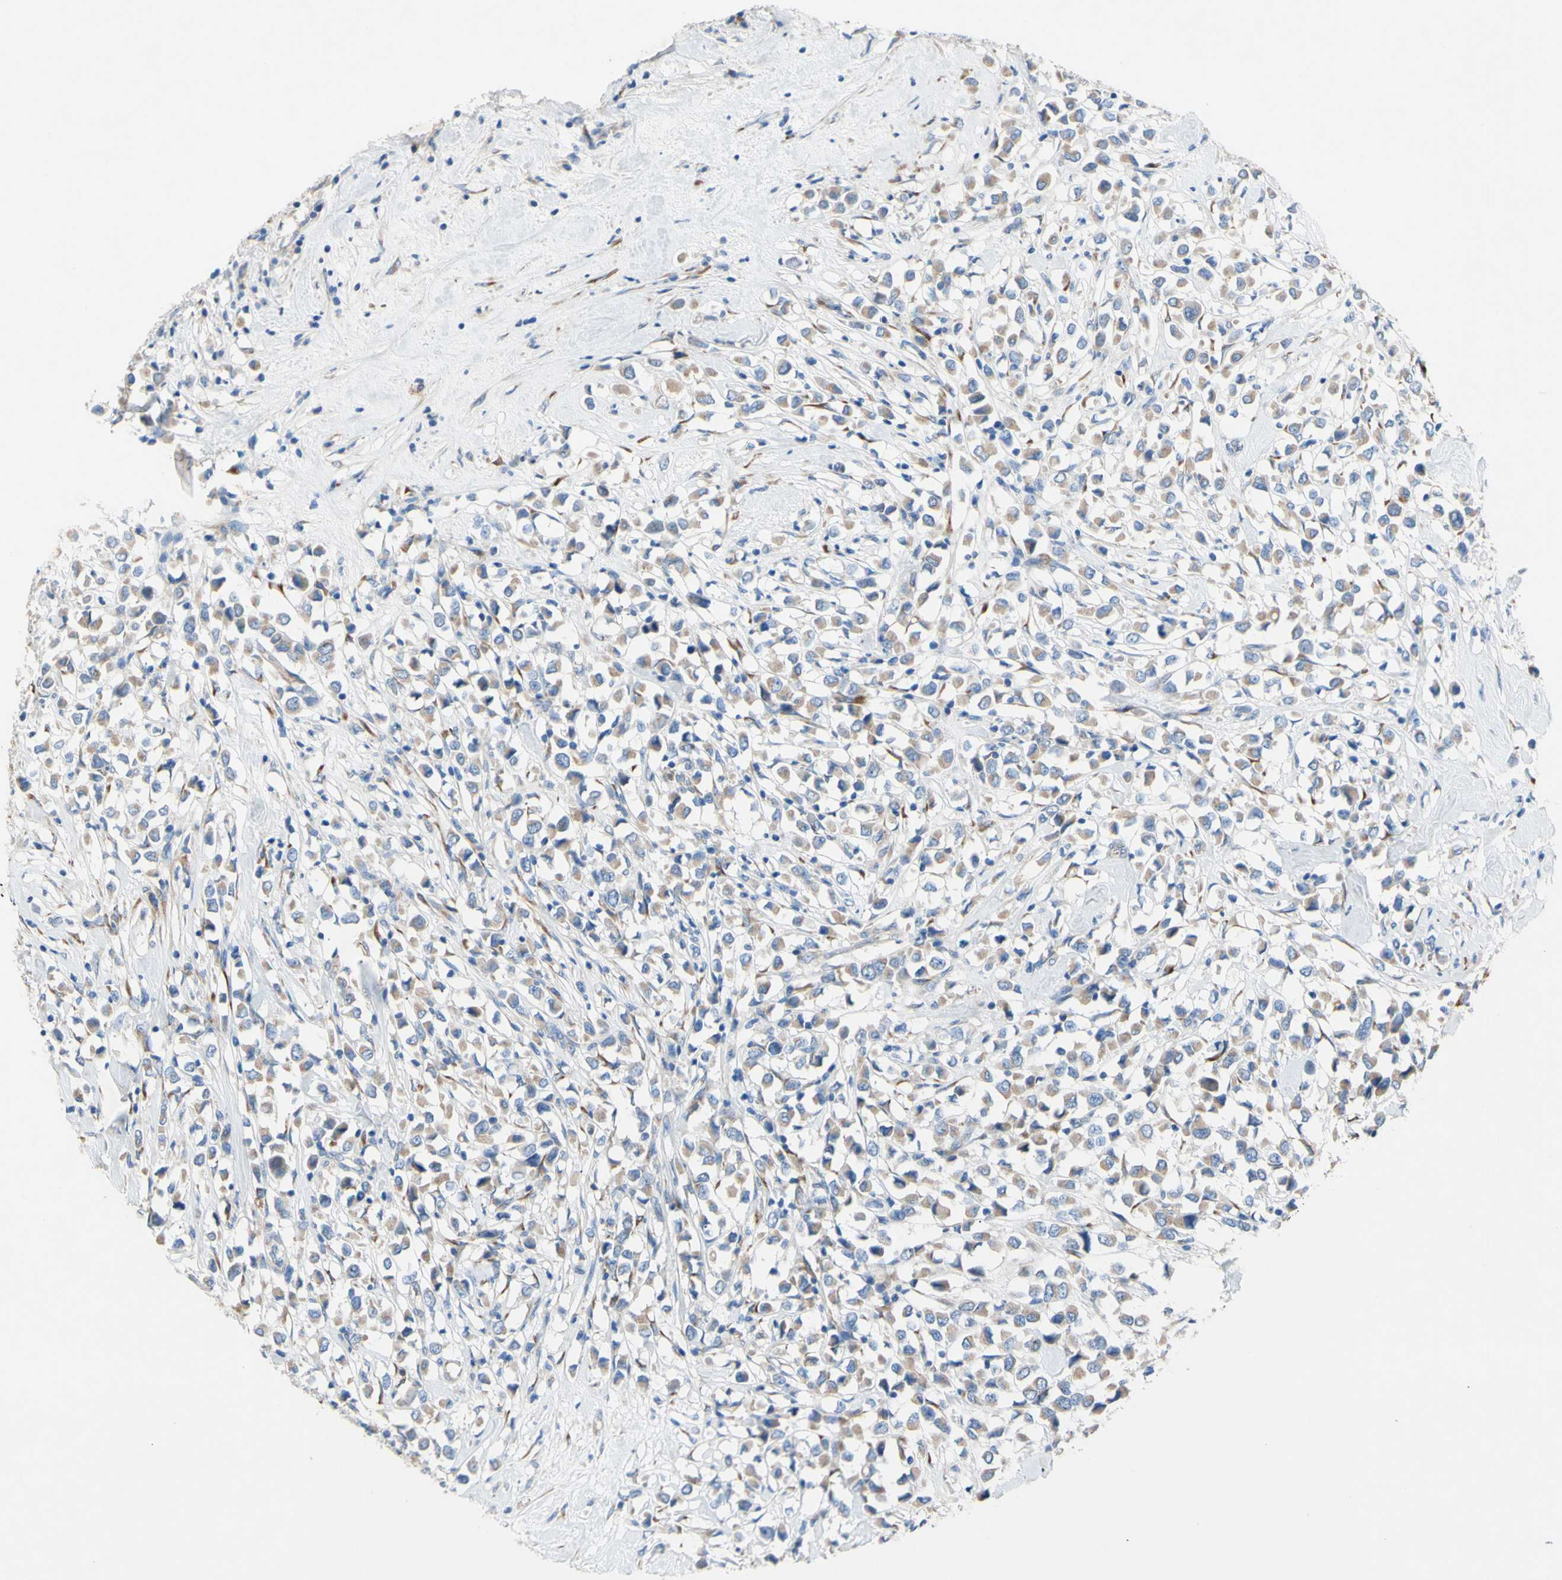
{"staining": {"intensity": "weak", "quantity": ">75%", "location": "cytoplasmic/membranous"}, "tissue": "breast cancer", "cell_type": "Tumor cells", "image_type": "cancer", "snomed": [{"axis": "morphology", "description": "Duct carcinoma"}, {"axis": "topography", "description": "Breast"}], "caption": "Protein expression by immunohistochemistry (IHC) exhibits weak cytoplasmic/membranous positivity in about >75% of tumor cells in breast cancer (infiltrating ductal carcinoma). Ihc stains the protein in brown and the nuclei are stained blue.", "gene": "TMIGD2", "patient": {"sex": "female", "age": 61}}